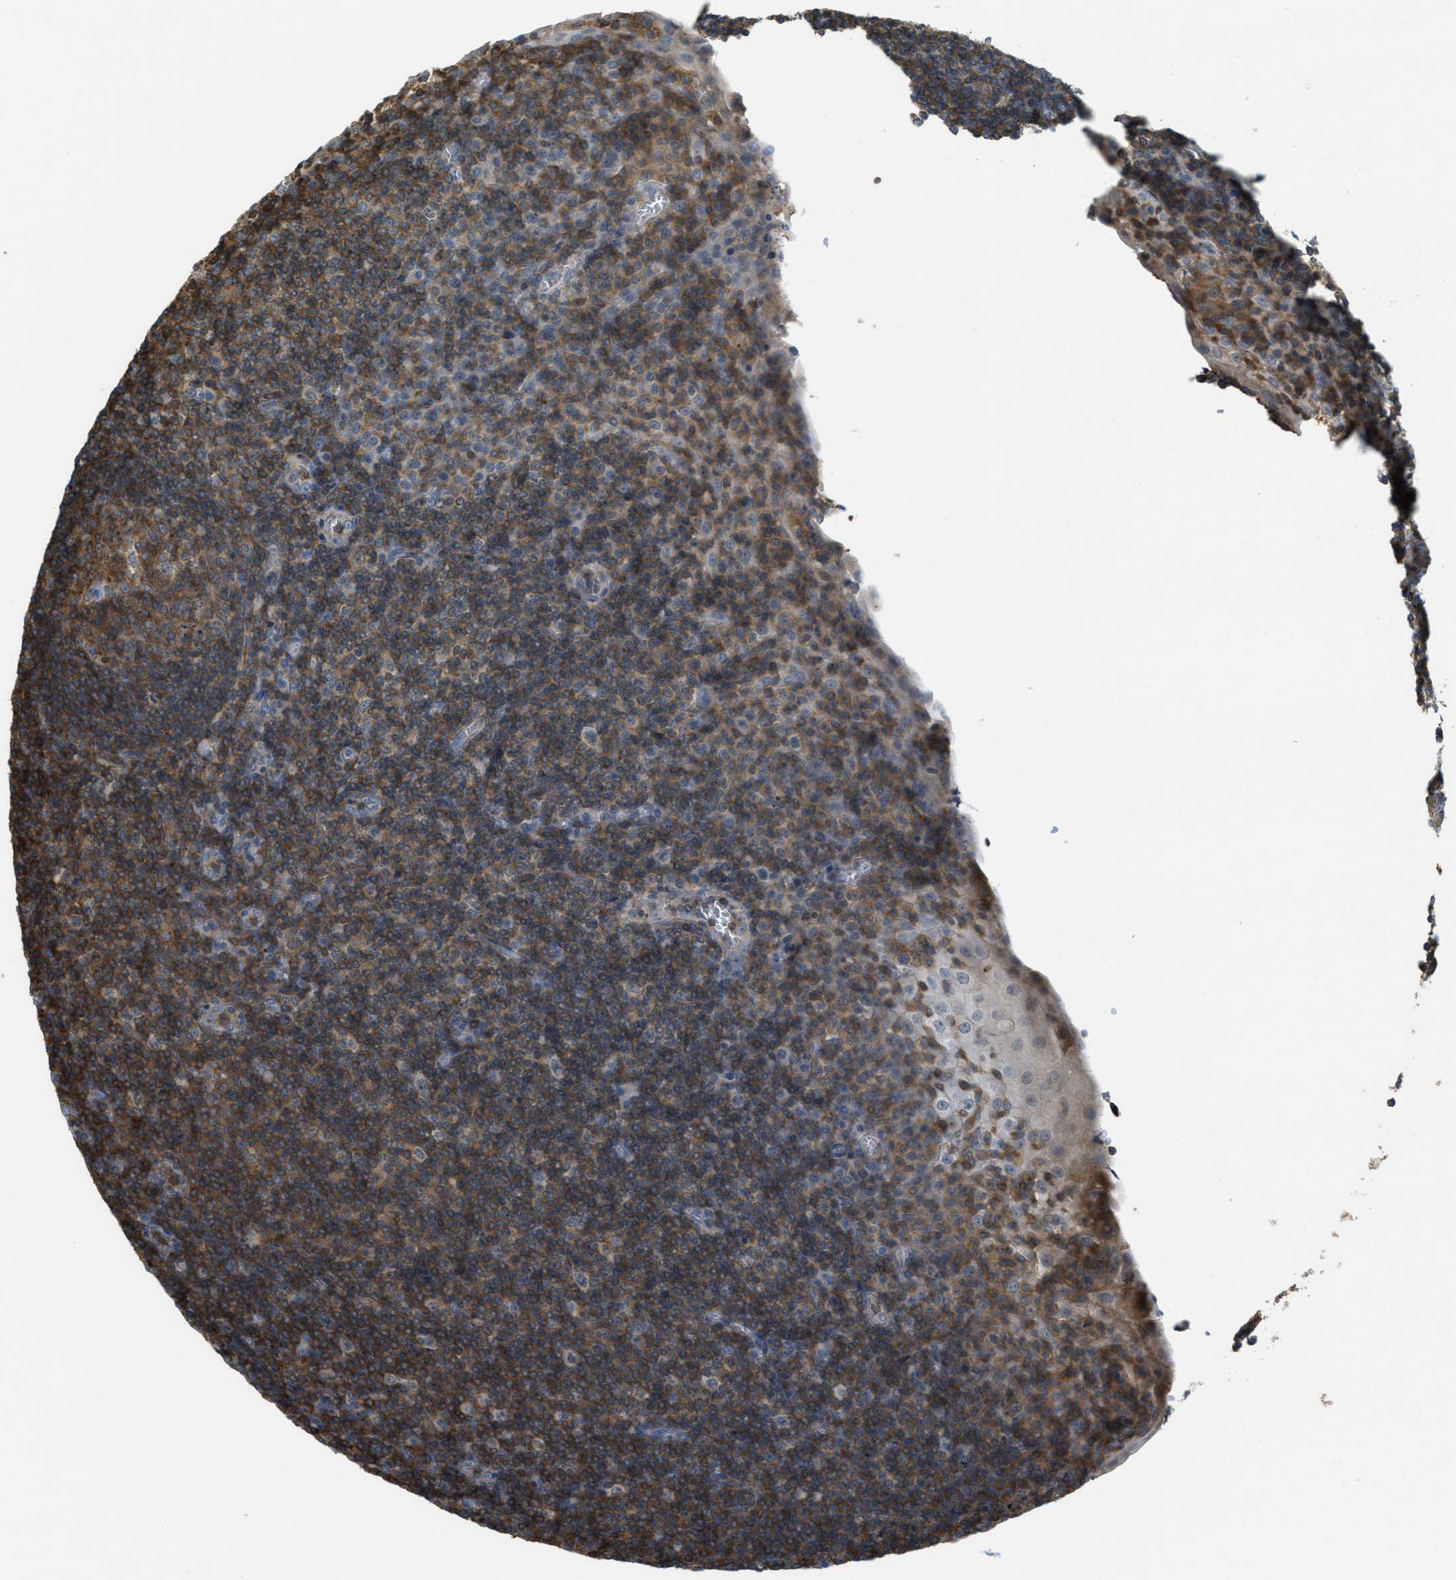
{"staining": {"intensity": "moderate", "quantity": ">75%", "location": "cytoplasmic/membranous"}, "tissue": "tonsil", "cell_type": "Germinal center cells", "image_type": "normal", "snomed": [{"axis": "morphology", "description": "Normal tissue, NOS"}, {"axis": "topography", "description": "Tonsil"}], "caption": "A high-resolution image shows IHC staining of benign tonsil, which displays moderate cytoplasmic/membranous positivity in about >75% of germinal center cells. (Stains: DAB in brown, nuclei in blue, Microscopy: brightfield microscopy at high magnification).", "gene": "GRIK2", "patient": {"sex": "male", "age": 37}}